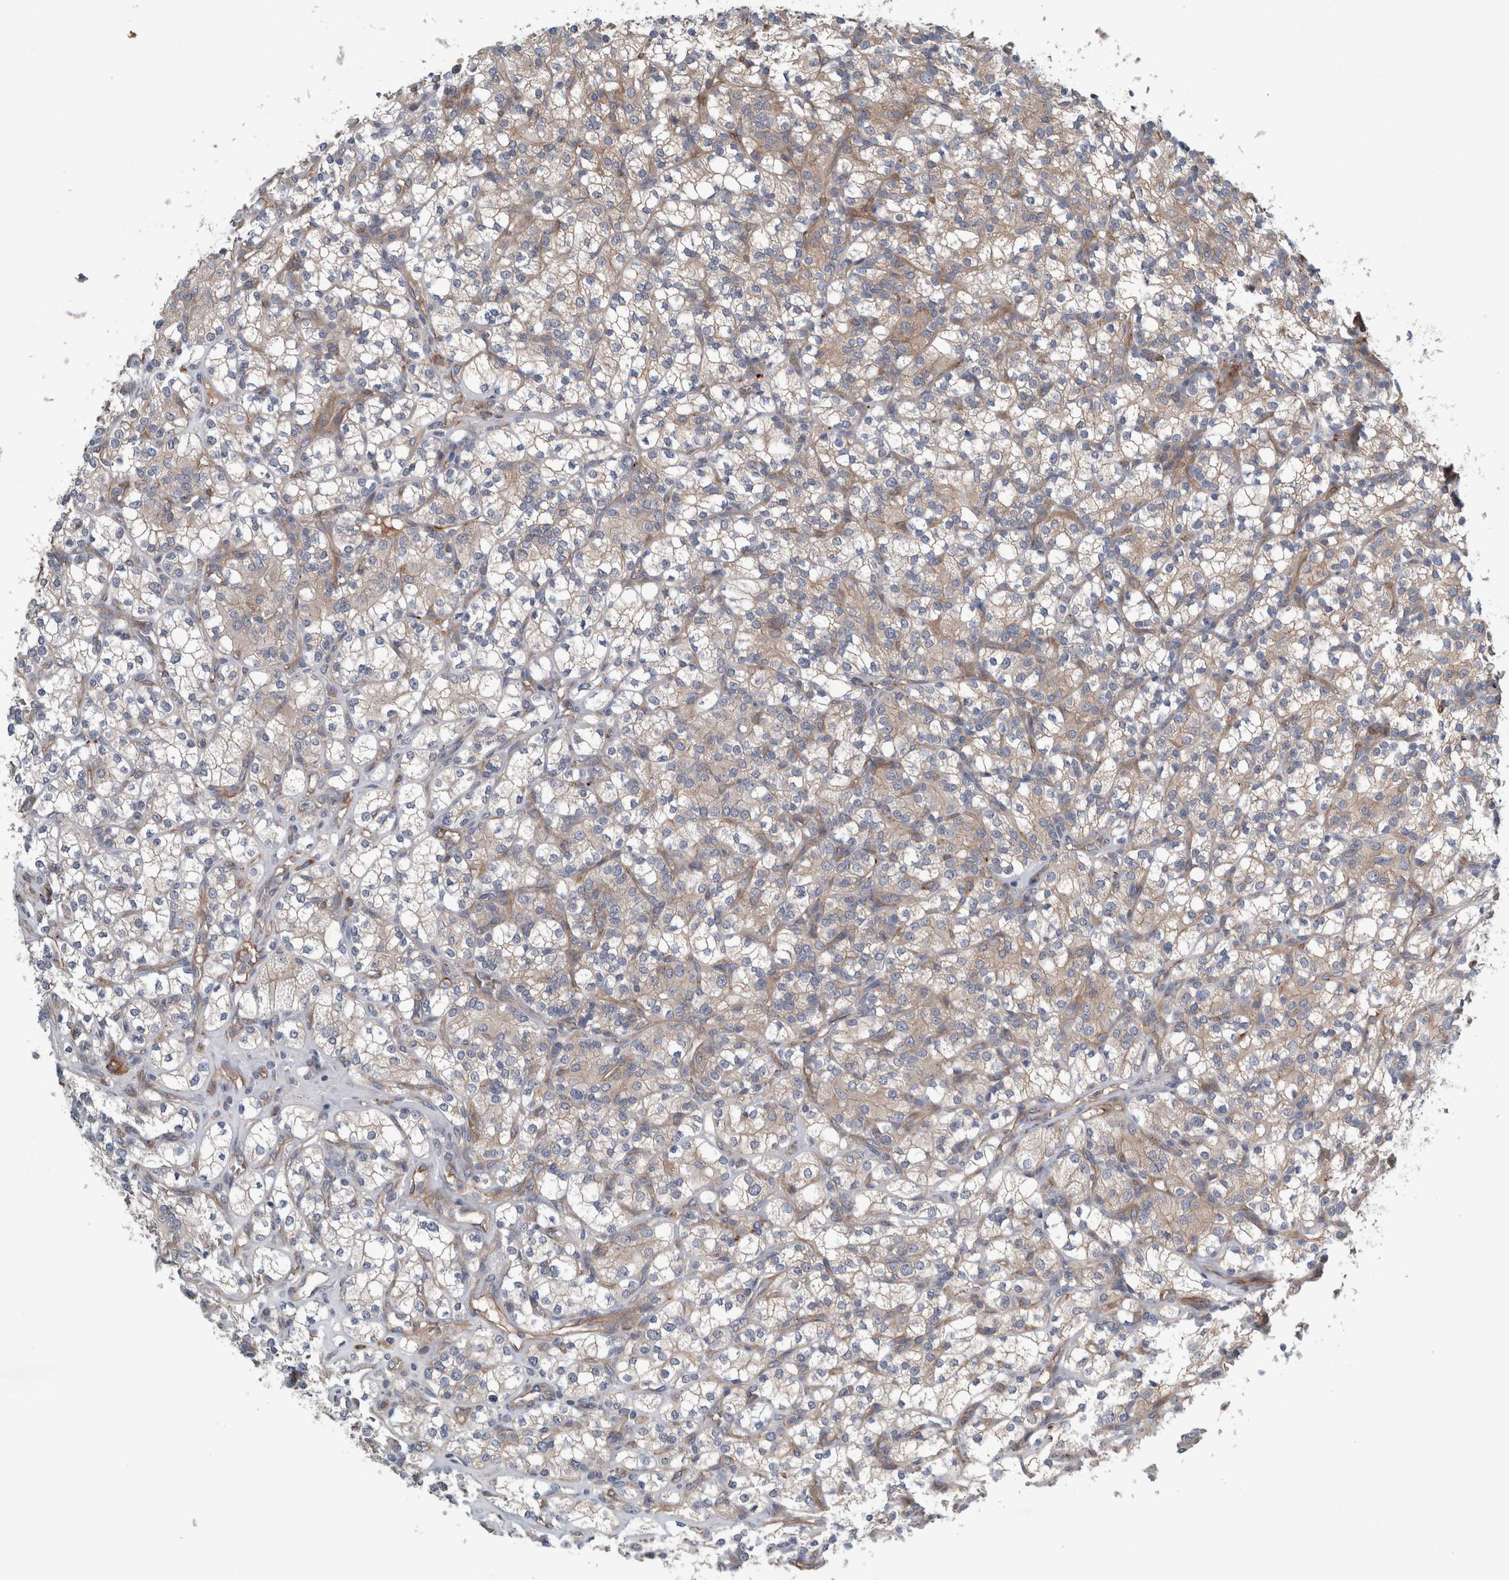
{"staining": {"intensity": "weak", "quantity": "25%-75%", "location": "cytoplasmic/membranous"}, "tissue": "renal cancer", "cell_type": "Tumor cells", "image_type": "cancer", "snomed": [{"axis": "morphology", "description": "Adenocarcinoma, NOS"}, {"axis": "topography", "description": "Kidney"}], "caption": "A high-resolution image shows immunohistochemistry (IHC) staining of renal adenocarcinoma, which displays weak cytoplasmic/membranous expression in approximately 25%-75% of tumor cells.", "gene": "GLT8D2", "patient": {"sex": "male", "age": 77}}